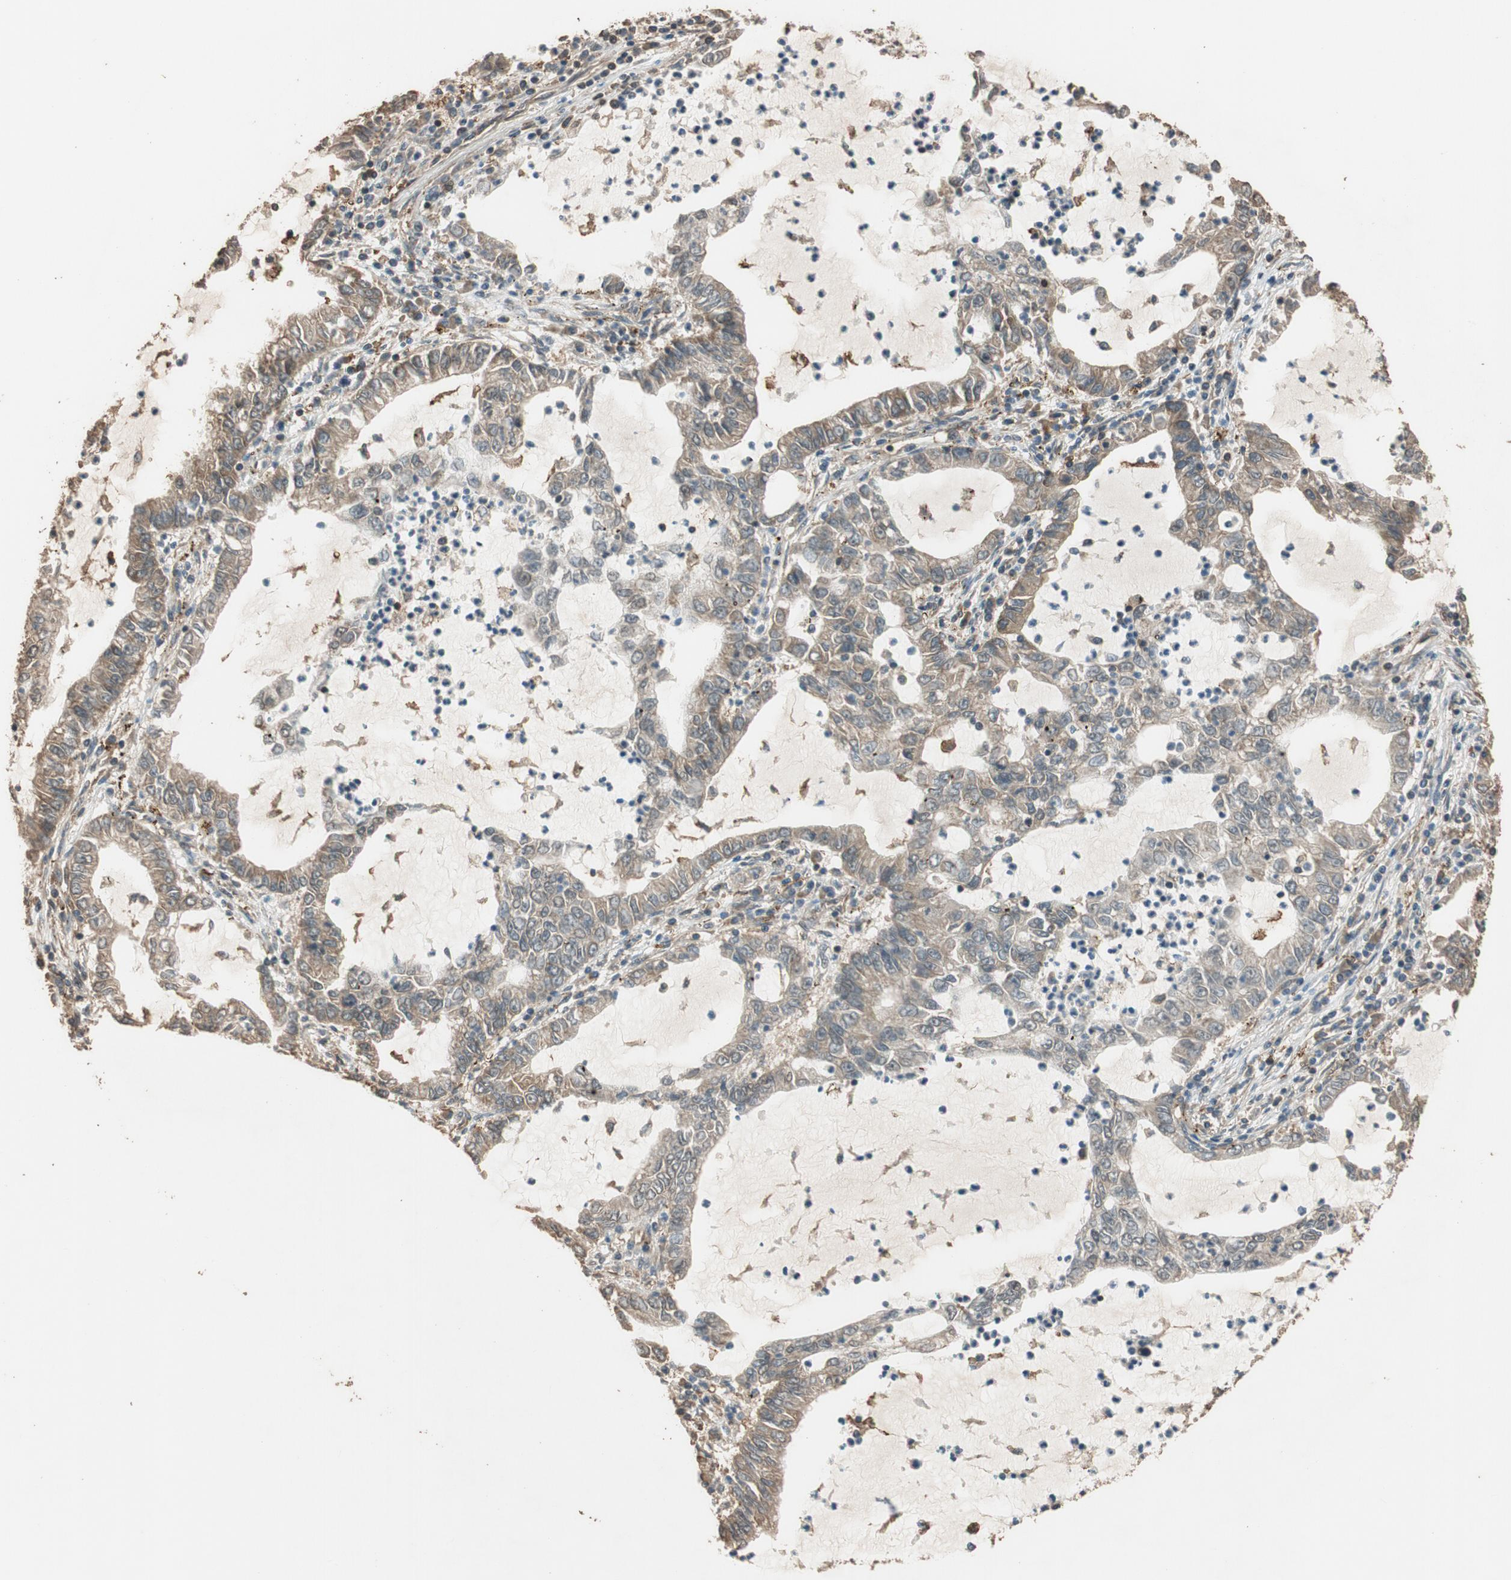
{"staining": {"intensity": "weak", "quantity": ">75%", "location": "cytoplasmic/membranous"}, "tissue": "lung cancer", "cell_type": "Tumor cells", "image_type": "cancer", "snomed": [{"axis": "morphology", "description": "Adenocarcinoma, NOS"}, {"axis": "topography", "description": "Lung"}], "caption": "High-power microscopy captured an IHC micrograph of lung cancer (adenocarcinoma), revealing weak cytoplasmic/membranous positivity in approximately >75% of tumor cells.", "gene": "MST1R", "patient": {"sex": "female", "age": 51}}